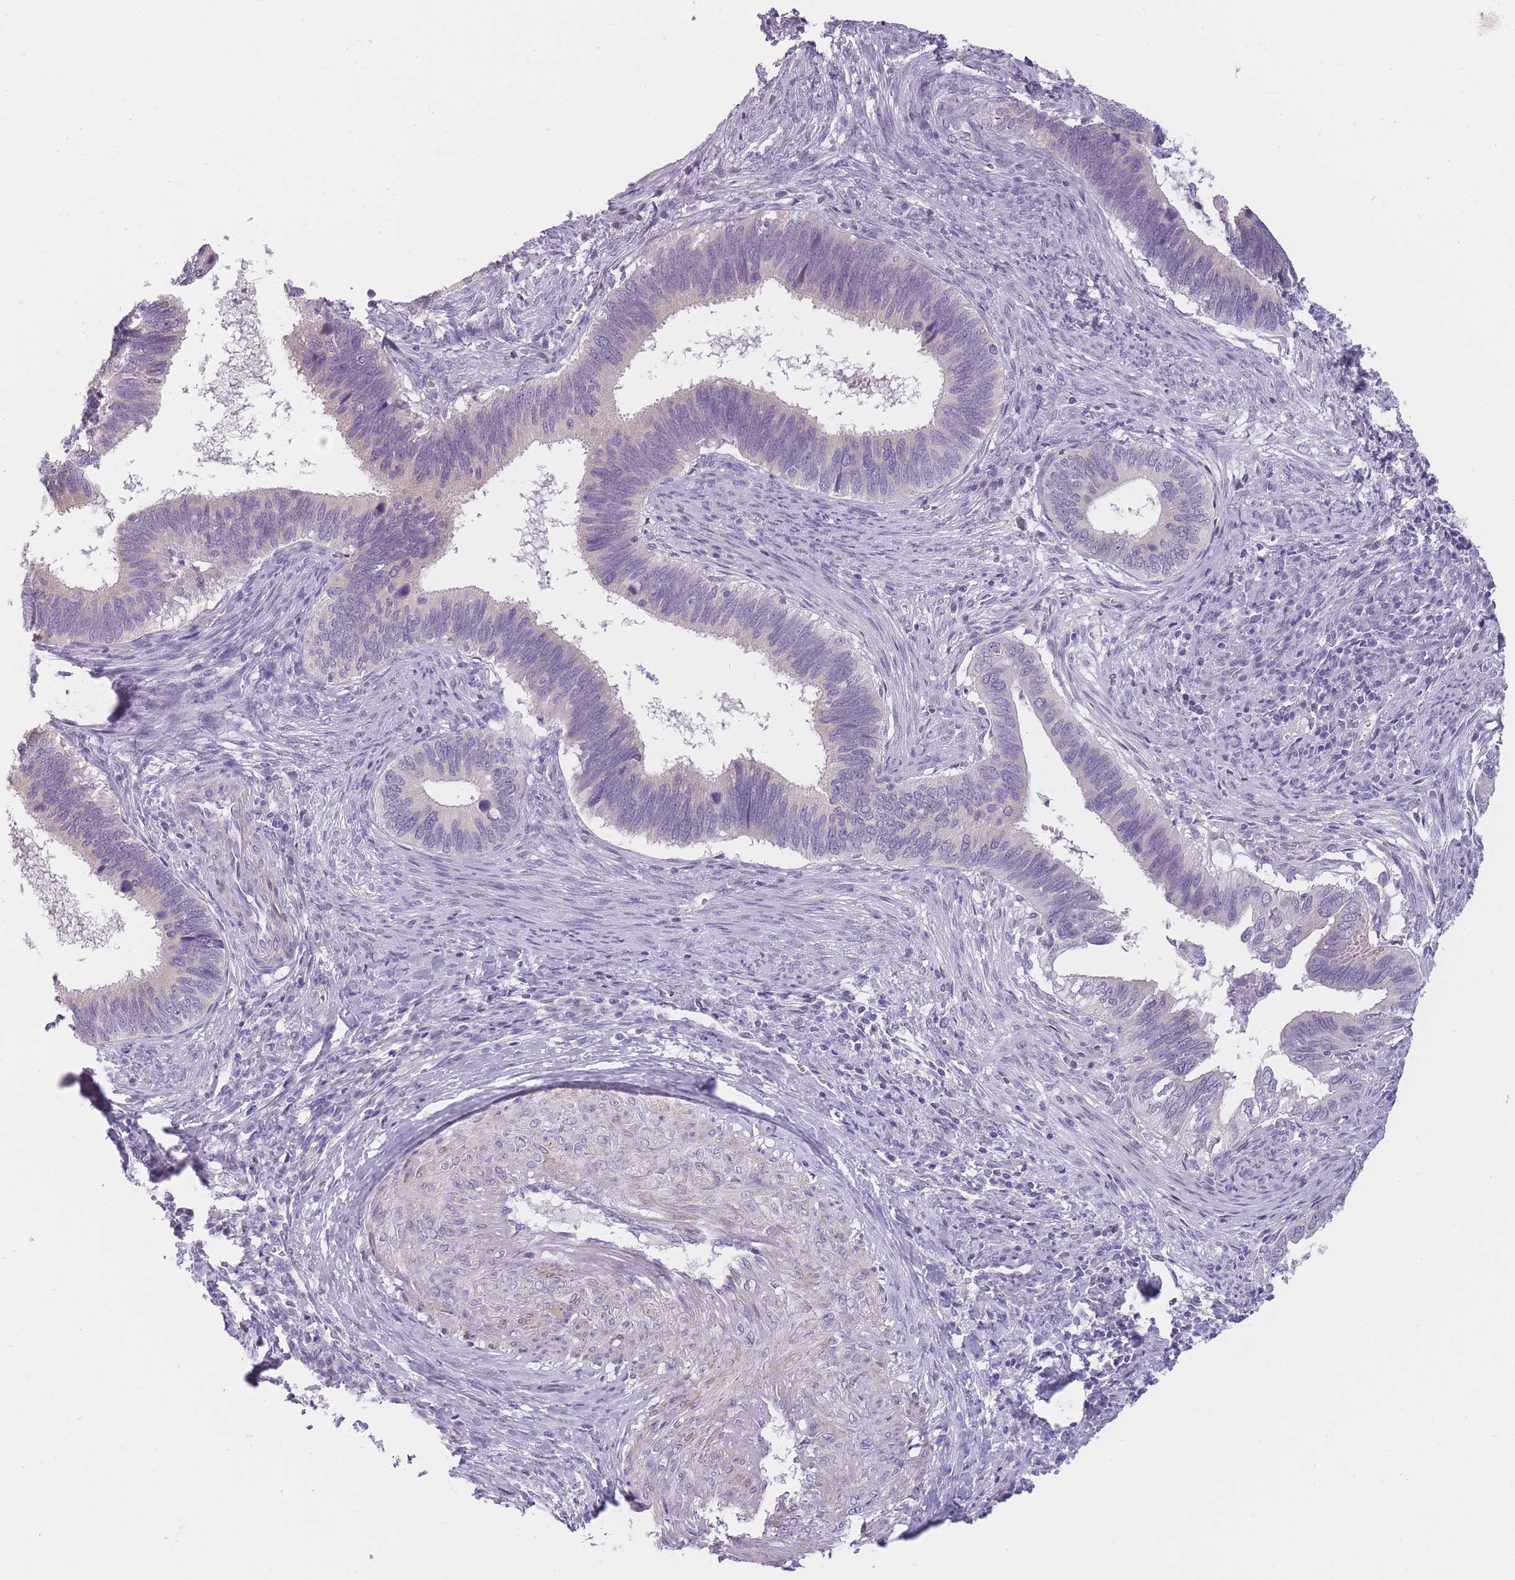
{"staining": {"intensity": "negative", "quantity": "none", "location": "none"}, "tissue": "cervical cancer", "cell_type": "Tumor cells", "image_type": "cancer", "snomed": [{"axis": "morphology", "description": "Adenocarcinoma, NOS"}, {"axis": "topography", "description": "Cervix"}], "caption": "Cervical adenocarcinoma was stained to show a protein in brown. There is no significant expression in tumor cells.", "gene": "TMEM236", "patient": {"sex": "female", "age": 42}}